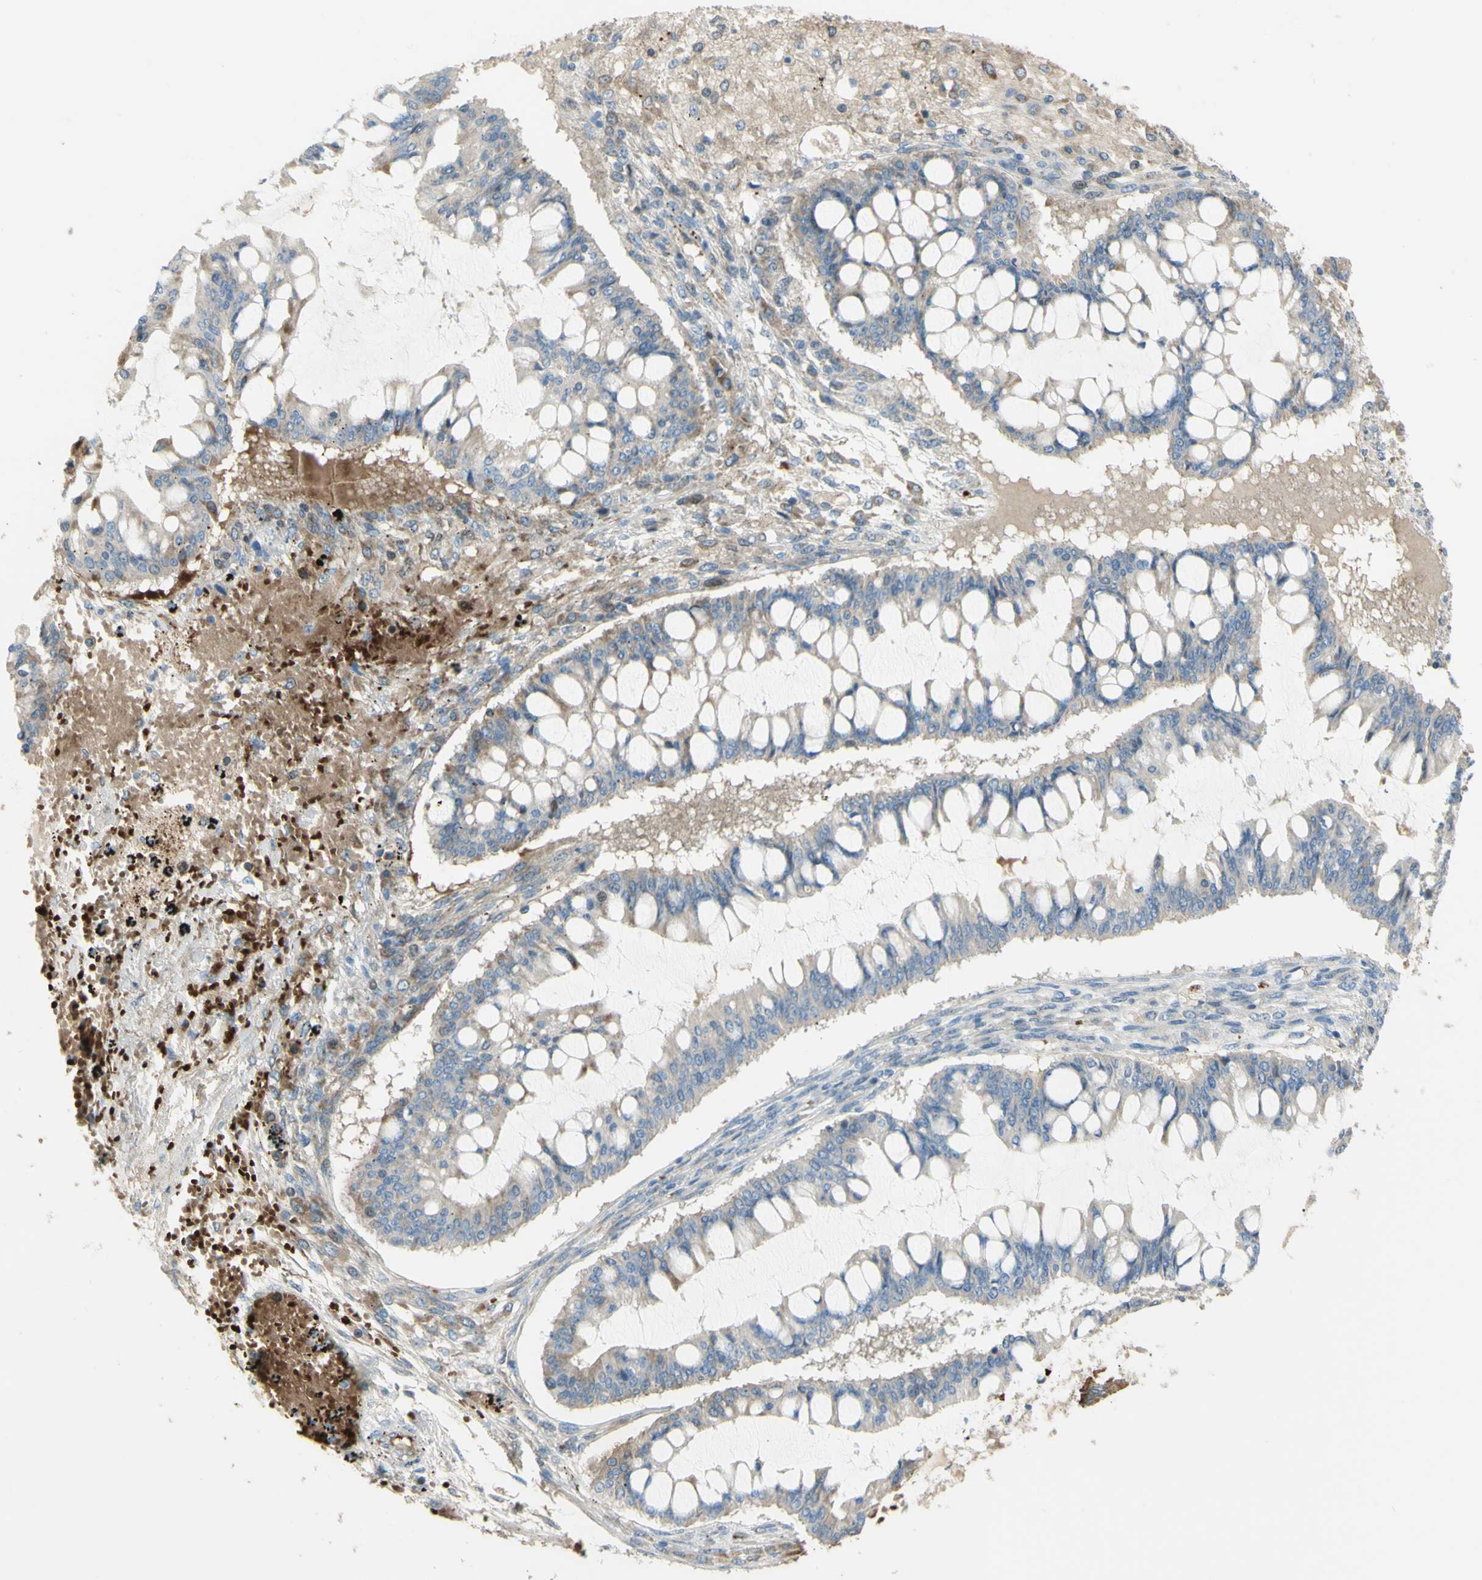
{"staining": {"intensity": "weak", "quantity": "<25%", "location": "cytoplasmic/membranous"}, "tissue": "ovarian cancer", "cell_type": "Tumor cells", "image_type": "cancer", "snomed": [{"axis": "morphology", "description": "Cystadenocarcinoma, mucinous, NOS"}, {"axis": "topography", "description": "Ovary"}], "caption": "IHC of mucinous cystadenocarcinoma (ovarian) displays no positivity in tumor cells. (Immunohistochemistry (ihc), brightfield microscopy, high magnification).", "gene": "GAN", "patient": {"sex": "female", "age": 73}}